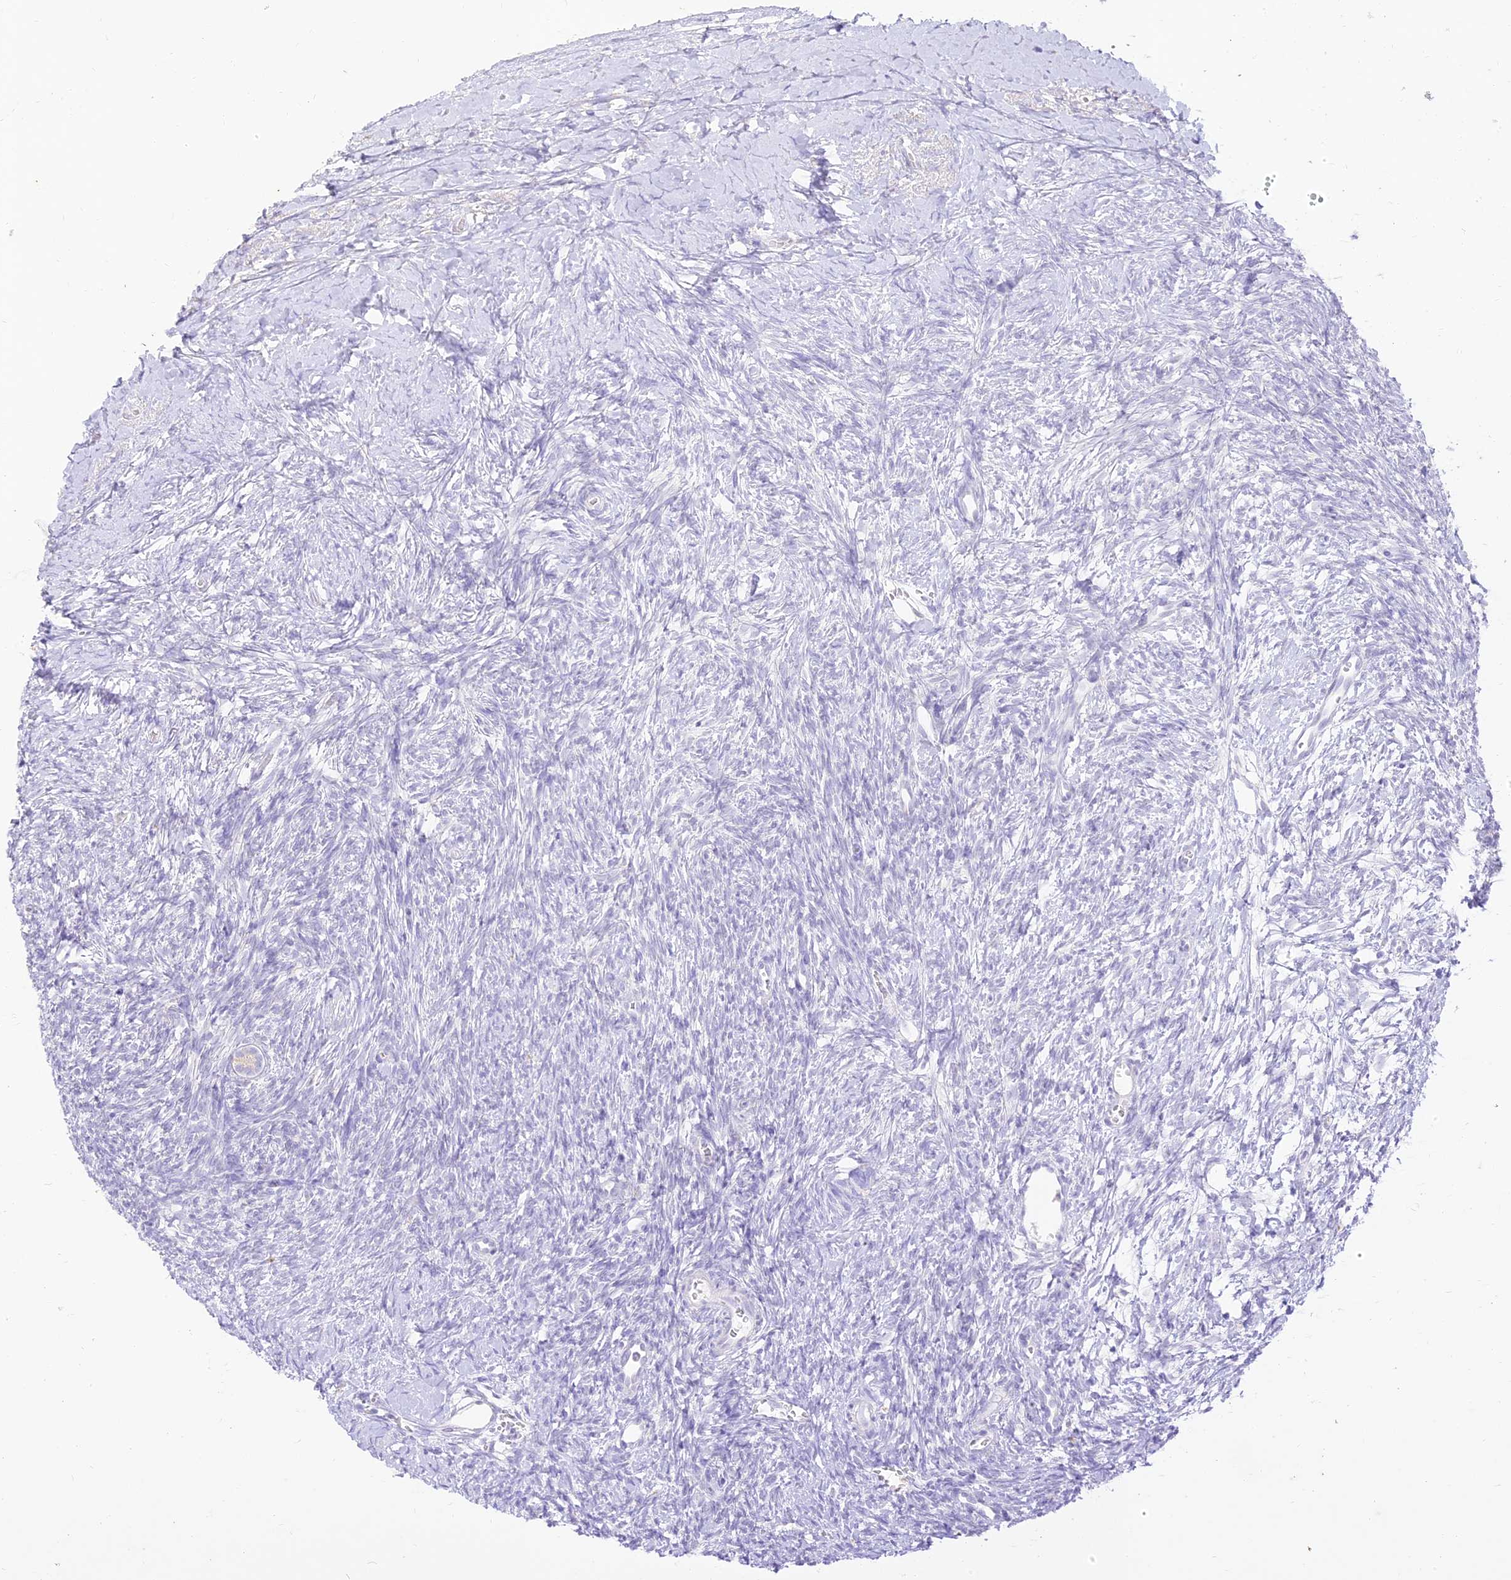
{"staining": {"intensity": "negative", "quantity": "none", "location": "none"}, "tissue": "ovary", "cell_type": "Ovarian stroma cells", "image_type": "normal", "snomed": [{"axis": "morphology", "description": "Normal tissue, NOS"}, {"axis": "morphology", "description": "Developmental malformation"}, {"axis": "topography", "description": "Ovary"}], "caption": "Immunohistochemical staining of benign human ovary shows no significant staining in ovarian stroma cells.", "gene": "SEC13", "patient": {"sex": "female", "age": 39}}